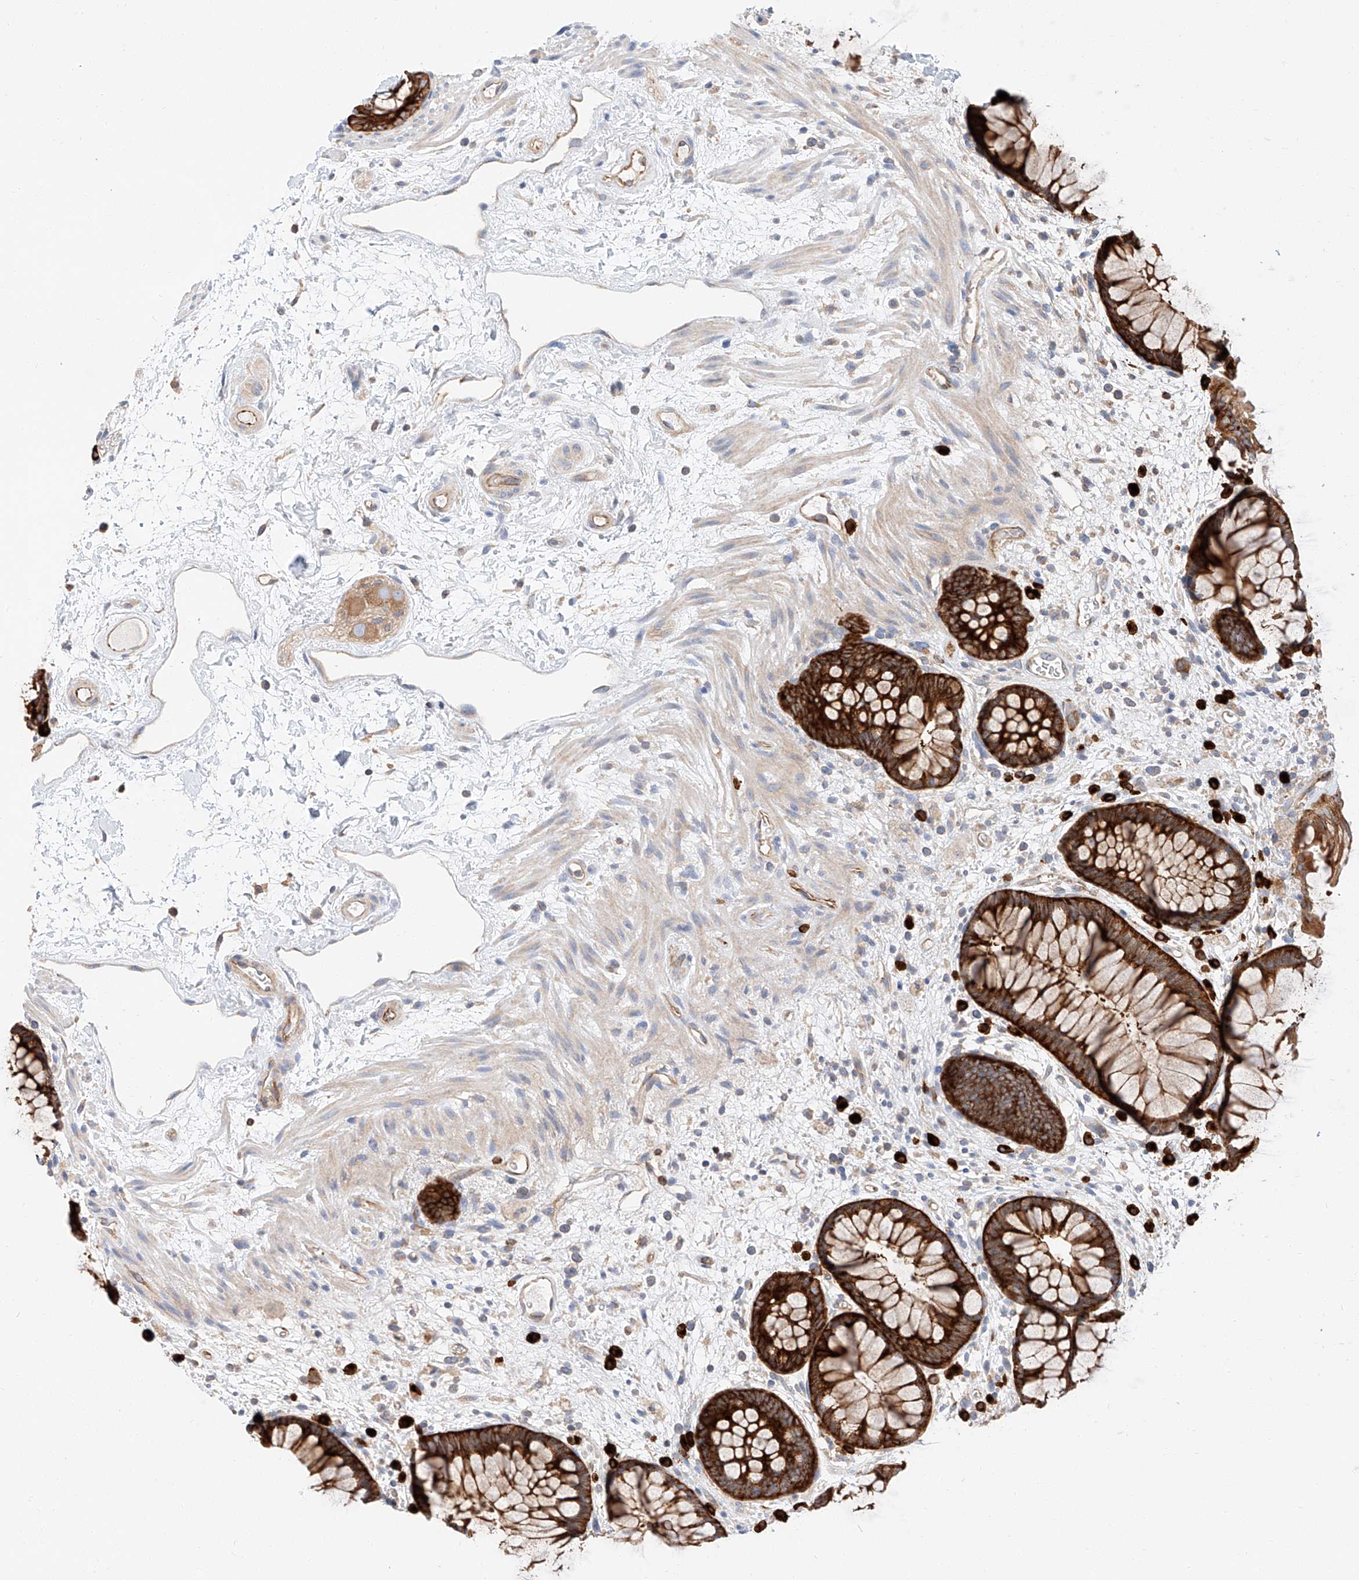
{"staining": {"intensity": "strong", "quantity": ">75%", "location": "cytoplasmic/membranous"}, "tissue": "rectum", "cell_type": "Glandular cells", "image_type": "normal", "snomed": [{"axis": "morphology", "description": "Normal tissue, NOS"}, {"axis": "topography", "description": "Rectum"}], "caption": "Benign rectum demonstrates strong cytoplasmic/membranous expression in approximately >75% of glandular cells, visualized by immunohistochemistry. (Brightfield microscopy of DAB IHC at high magnification).", "gene": "GLMN", "patient": {"sex": "male", "age": 51}}